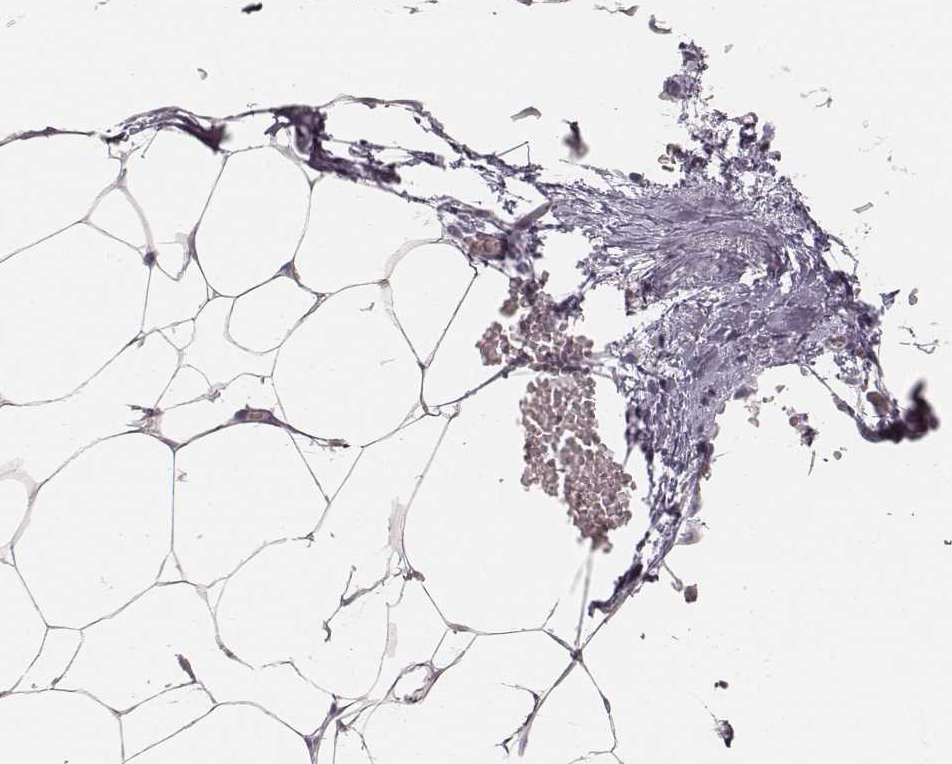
{"staining": {"intensity": "negative", "quantity": "none", "location": "none"}, "tissue": "adipose tissue", "cell_type": "Adipocytes", "image_type": "normal", "snomed": [{"axis": "morphology", "description": "Normal tissue, NOS"}, {"axis": "topography", "description": "Adipose tissue"}], "caption": "Human adipose tissue stained for a protein using immunohistochemistry (IHC) exhibits no positivity in adipocytes.", "gene": "KRT82", "patient": {"sex": "male", "age": 57}}